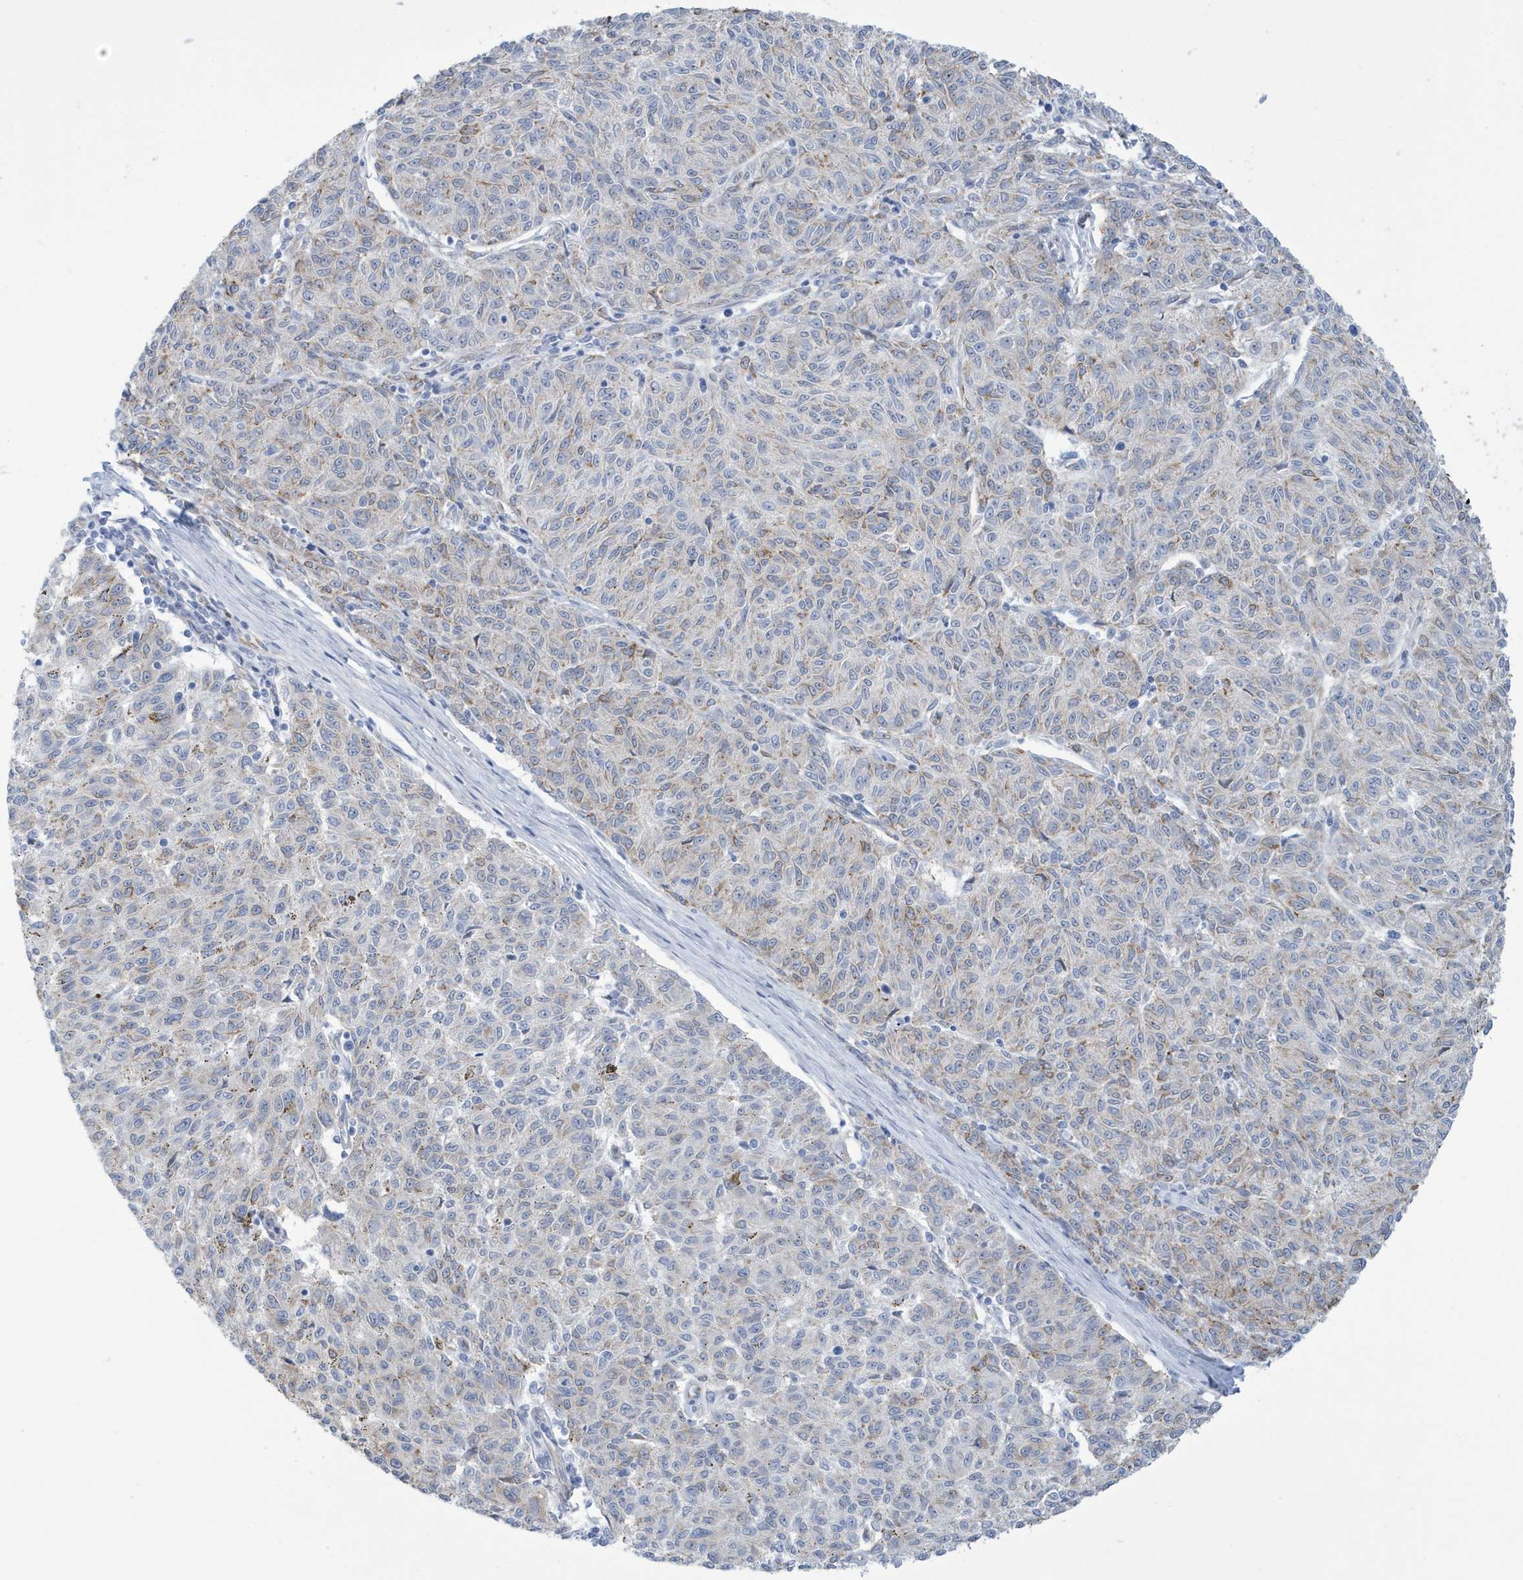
{"staining": {"intensity": "weak", "quantity": "<25%", "location": "cytoplasmic/membranous"}, "tissue": "melanoma", "cell_type": "Tumor cells", "image_type": "cancer", "snomed": [{"axis": "morphology", "description": "Malignant melanoma, NOS"}, {"axis": "topography", "description": "Skin"}], "caption": "This is an immunohistochemistry image of human melanoma. There is no positivity in tumor cells.", "gene": "SEMA3F", "patient": {"sex": "female", "age": 72}}